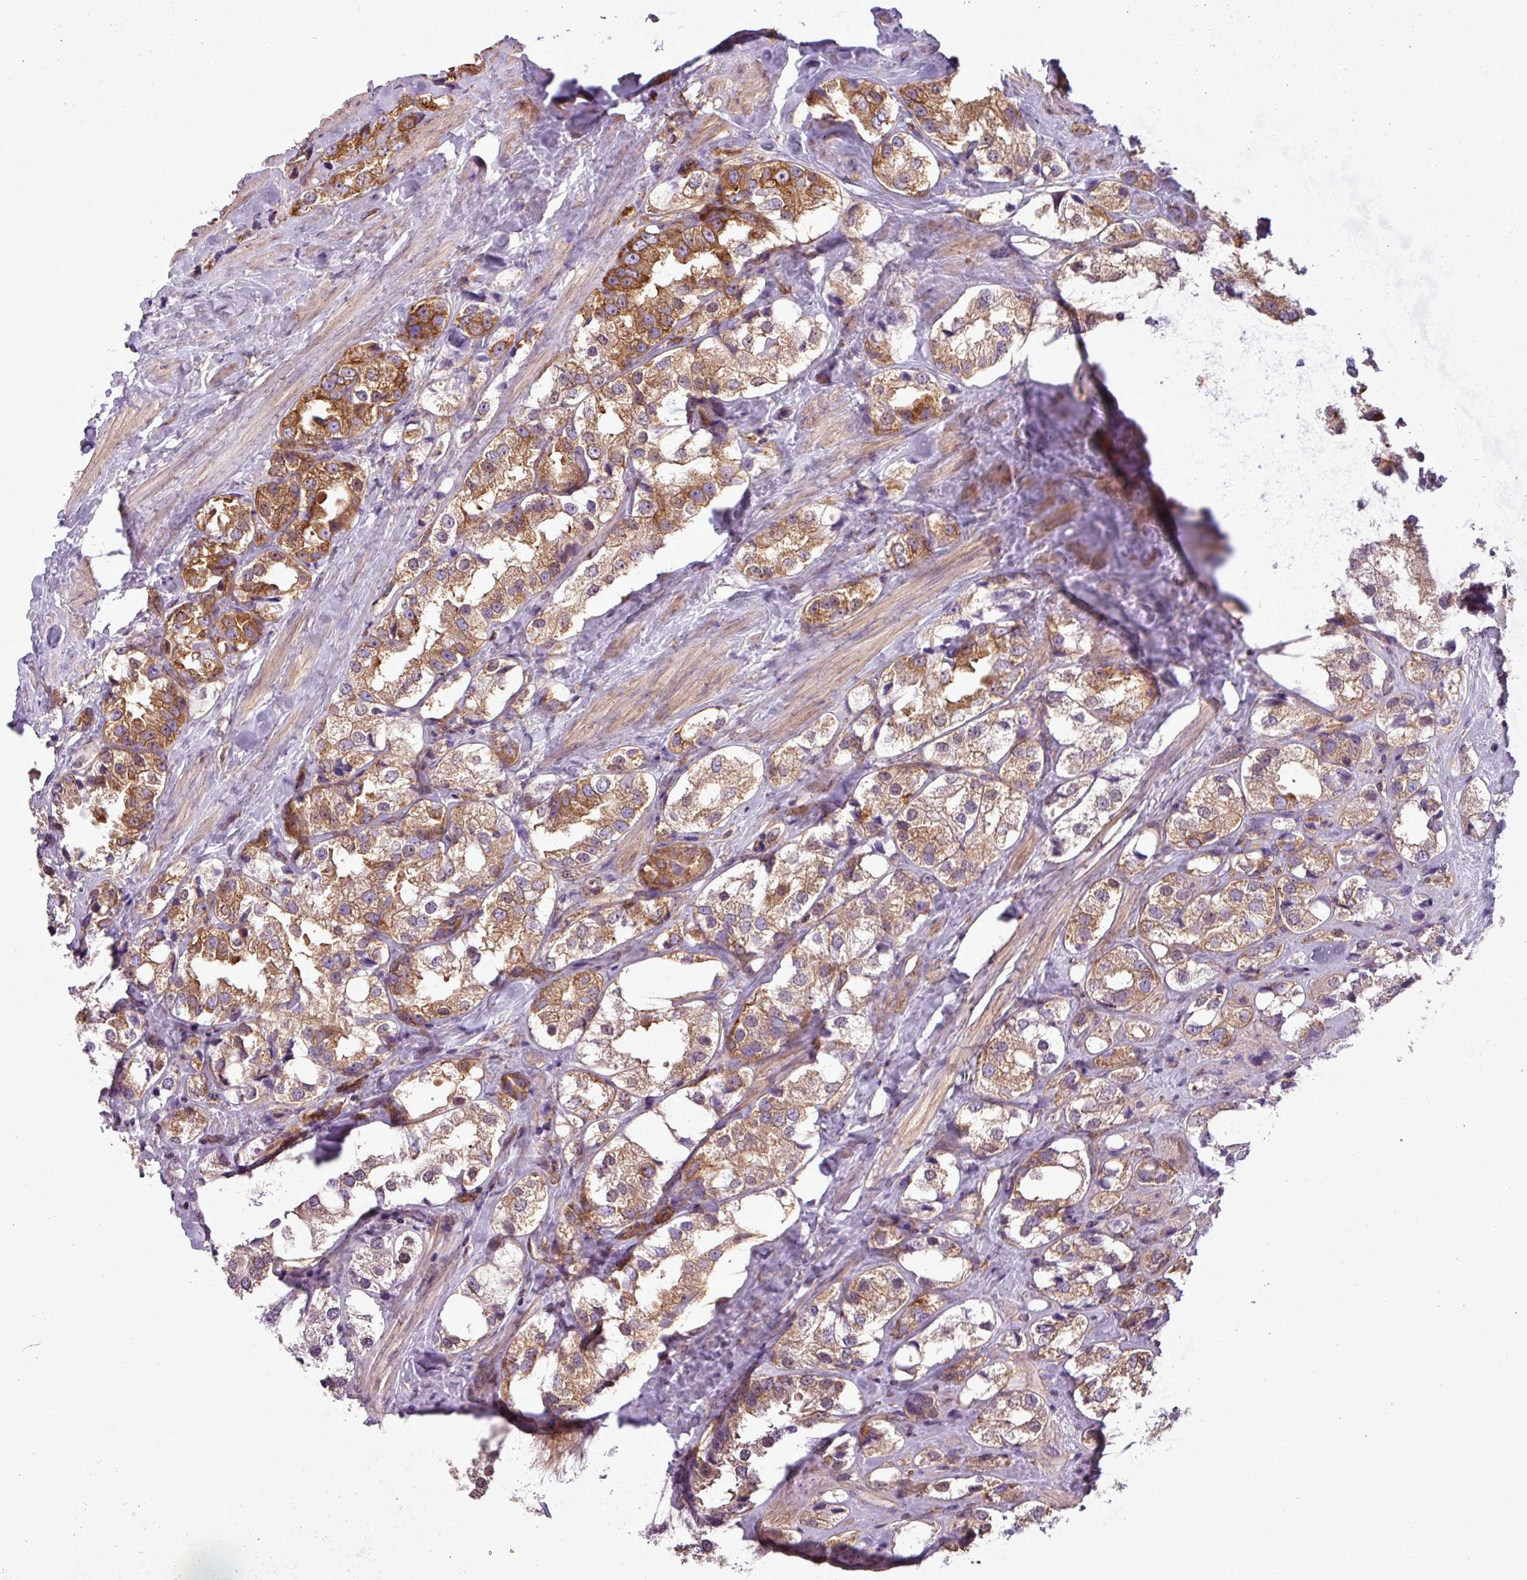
{"staining": {"intensity": "moderate", "quantity": ">75%", "location": "cytoplasmic/membranous"}, "tissue": "prostate cancer", "cell_type": "Tumor cells", "image_type": "cancer", "snomed": [{"axis": "morphology", "description": "Adenocarcinoma, NOS"}, {"axis": "topography", "description": "Prostate"}], "caption": "A brown stain highlights moderate cytoplasmic/membranous staining of a protein in human prostate cancer tumor cells.", "gene": "PACSIN2", "patient": {"sex": "male", "age": 79}}